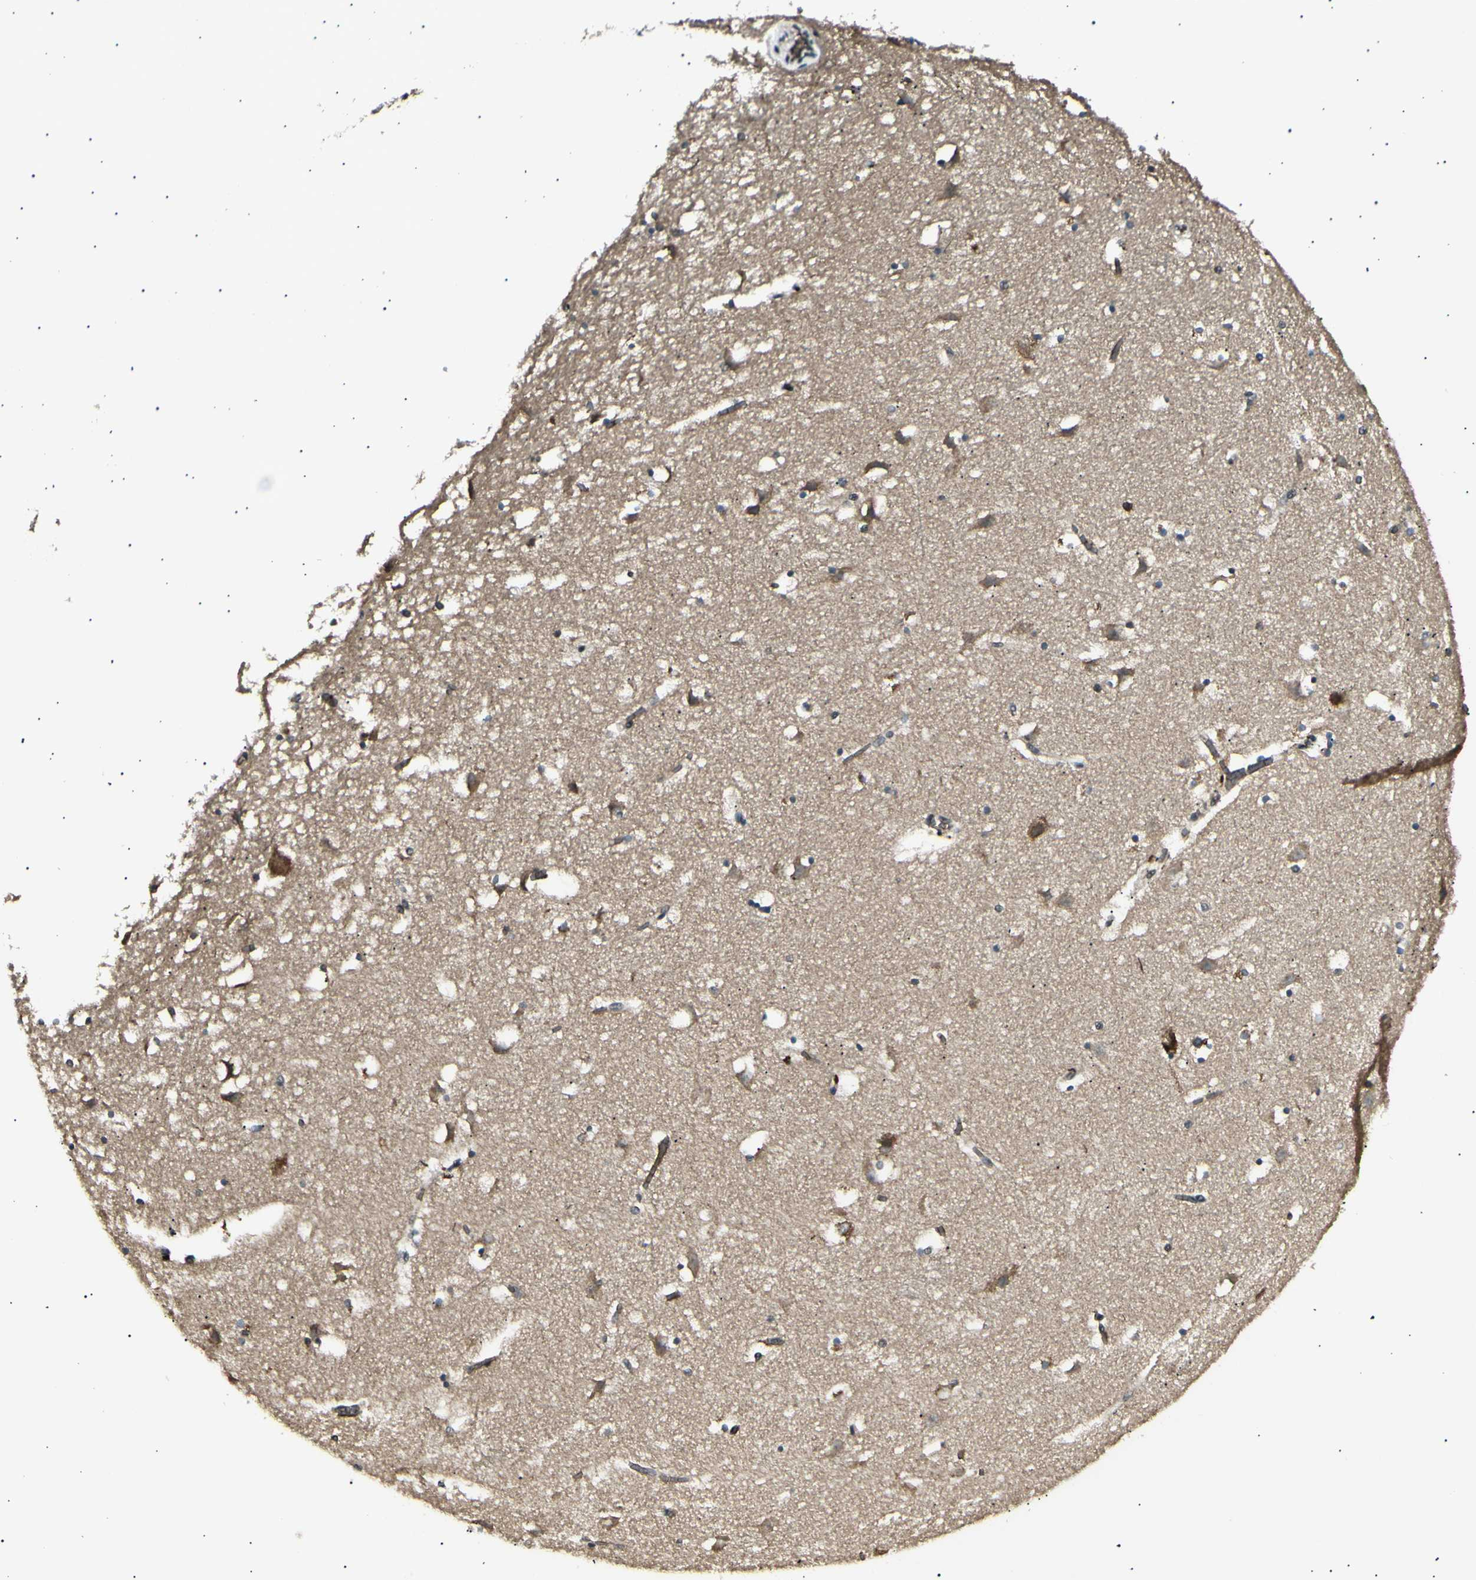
{"staining": {"intensity": "moderate", "quantity": "<25%", "location": "cytoplasmic/membranous"}, "tissue": "caudate", "cell_type": "Glial cells", "image_type": "normal", "snomed": [{"axis": "morphology", "description": "Normal tissue, NOS"}, {"axis": "topography", "description": "Lateral ventricle wall"}], "caption": "This image reveals benign caudate stained with immunohistochemistry (IHC) to label a protein in brown. The cytoplasmic/membranous of glial cells show moderate positivity for the protein. Nuclei are counter-stained blue.", "gene": "NUAK2", "patient": {"sex": "male", "age": 45}}